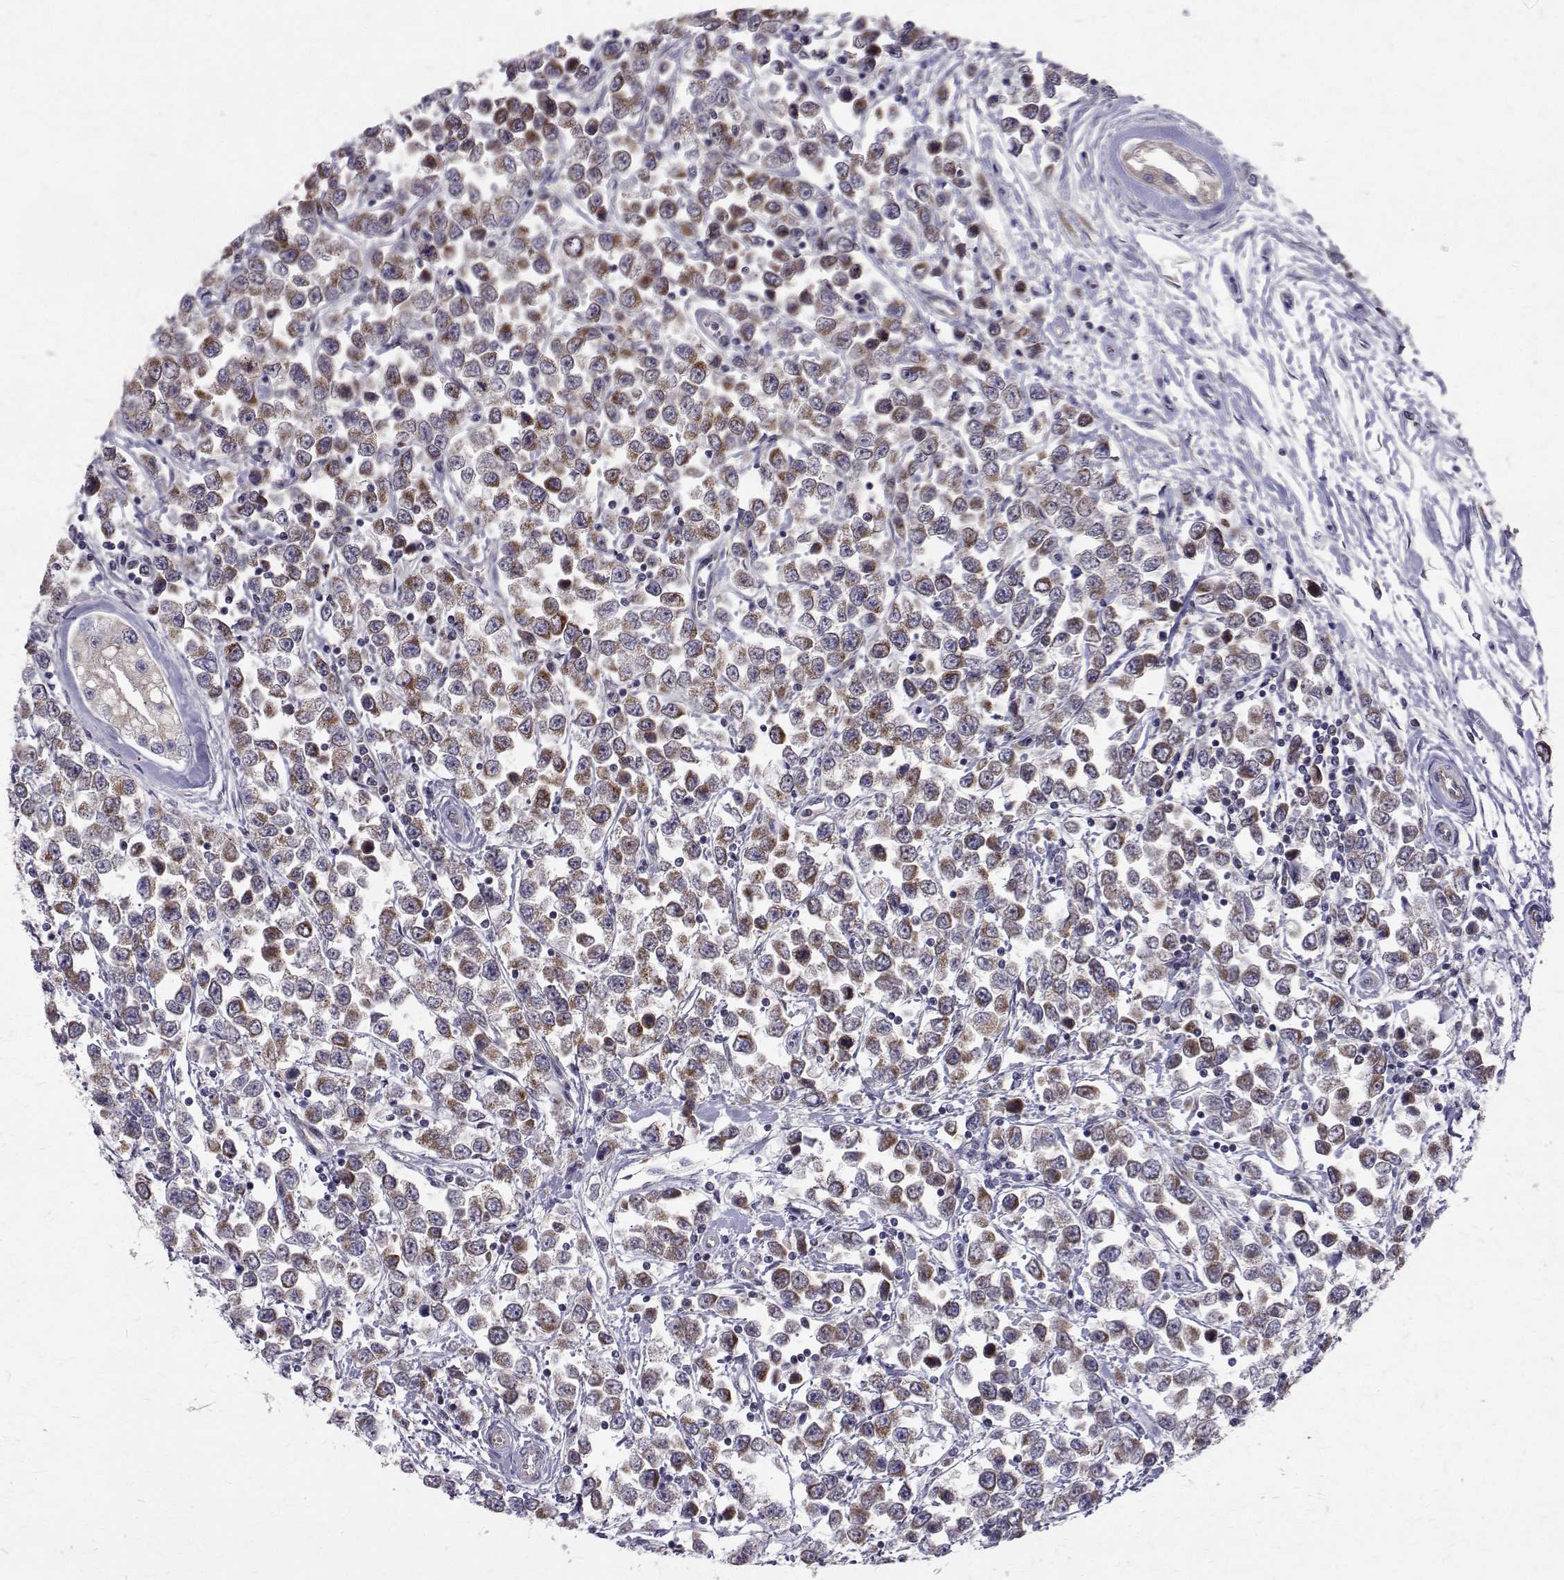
{"staining": {"intensity": "weak", "quantity": ">75%", "location": "cytoplasmic/membranous"}, "tissue": "testis cancer", "cell_type": "Tumor cells", "image_type": "cancer", "snomed": [{"axis": "morphology", "description": "Seminoma, NOS"}, {"axis": "topography", "description": "Testis"}], "caption": "Seminoma (testis) stained with a protein marker shows weak staining in tumor cells.", "gene": "ARFGAP1", "patient": {"sex": "male", "age": 34}}